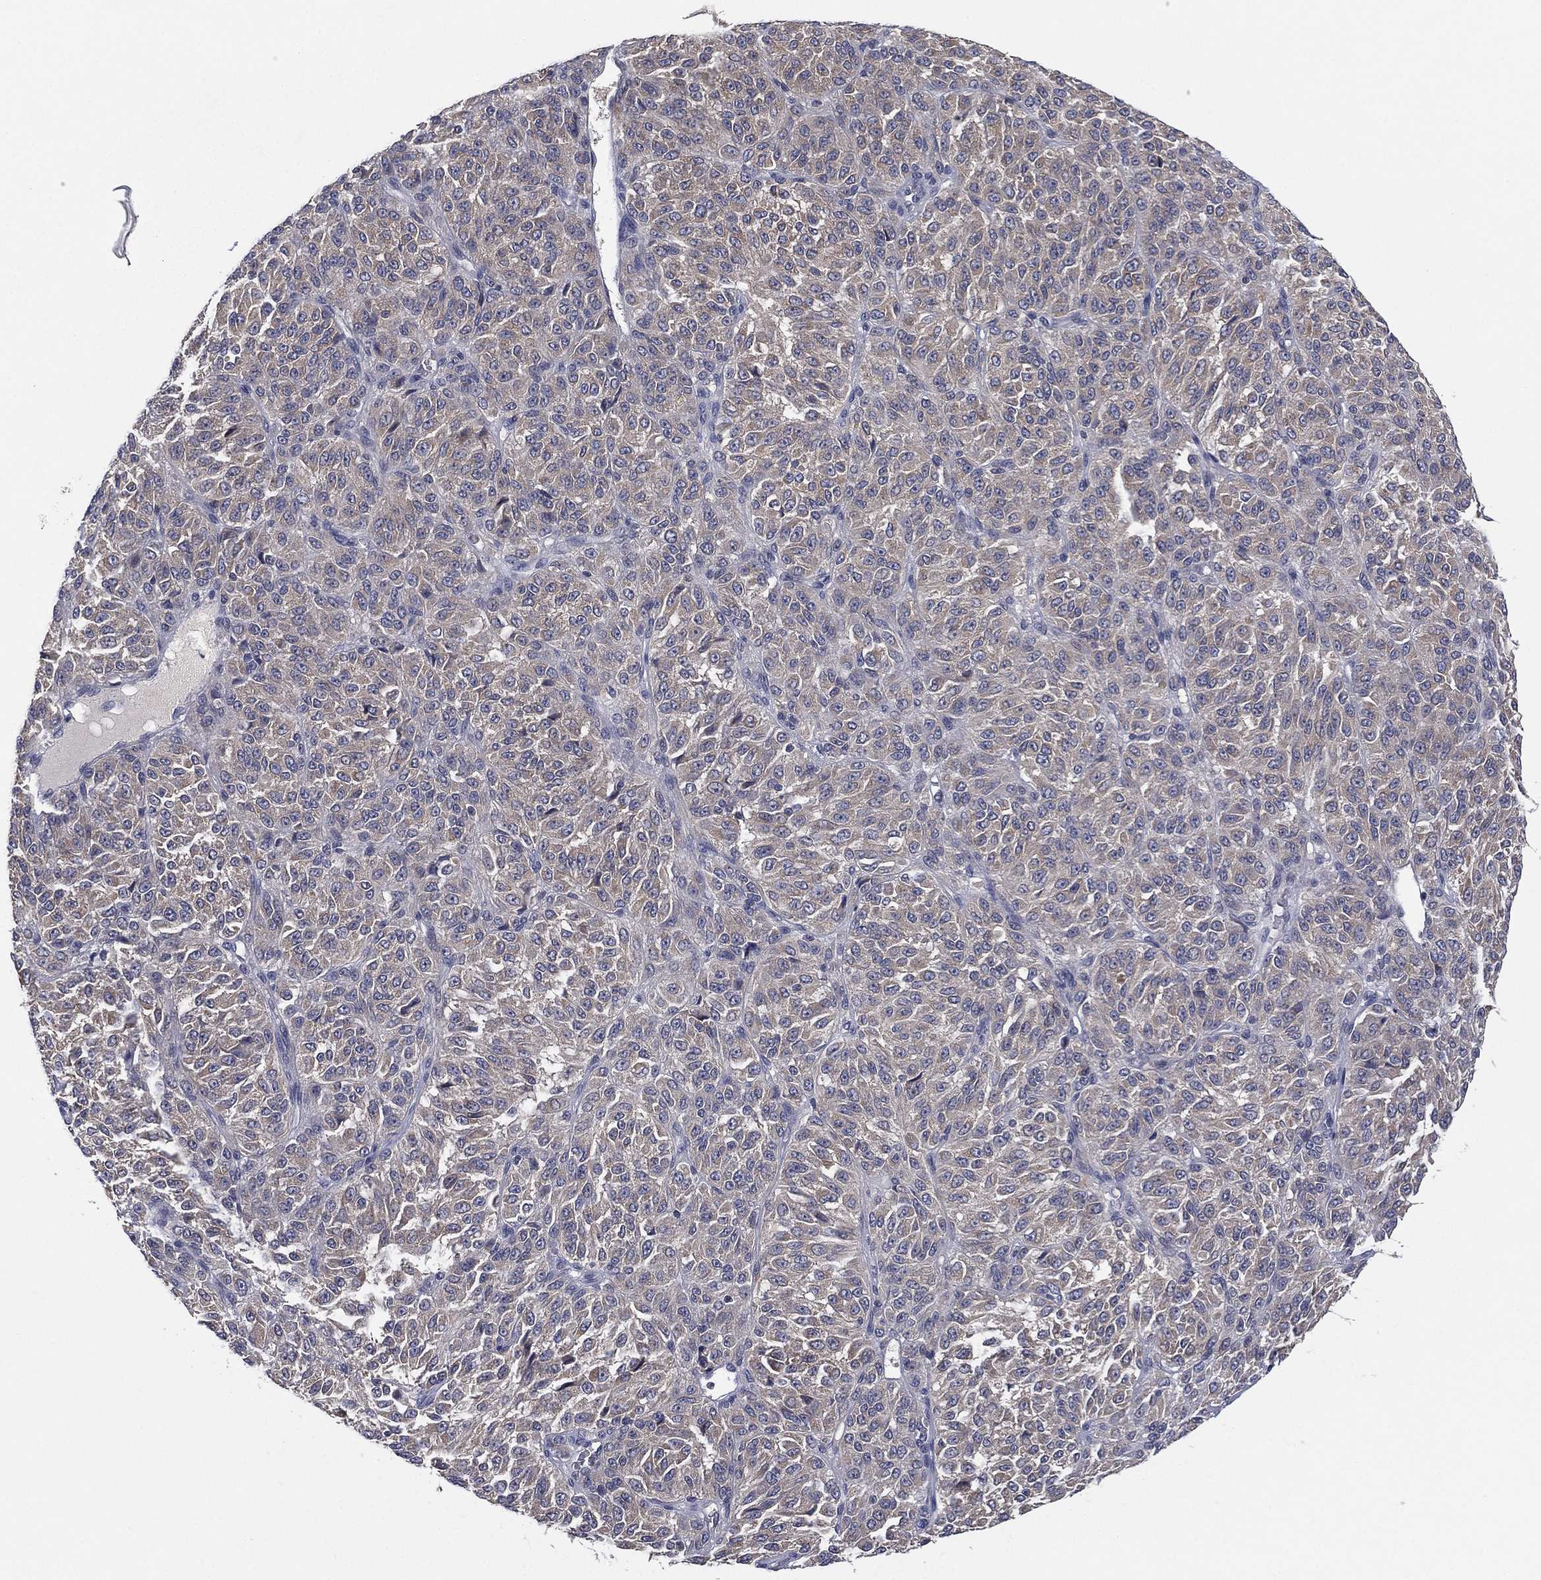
{"staining": {"intensity": "negative", "quantity": "none", "location": "none"}, "tissue": "melanoma", "cell_type": "Tumor cells", "image_type": "cancer", "snomed": [{"axis": "morphology", "description": "Malignant melanoma, Metastatic site"}, {"axis": "topography", "description": "Brain"}], "caption": "The IHC image has no significant positivity in tumor cells of melanoma tissue.", "gene": "MPP7", "patient": {"sex": "female", "age": 56}}